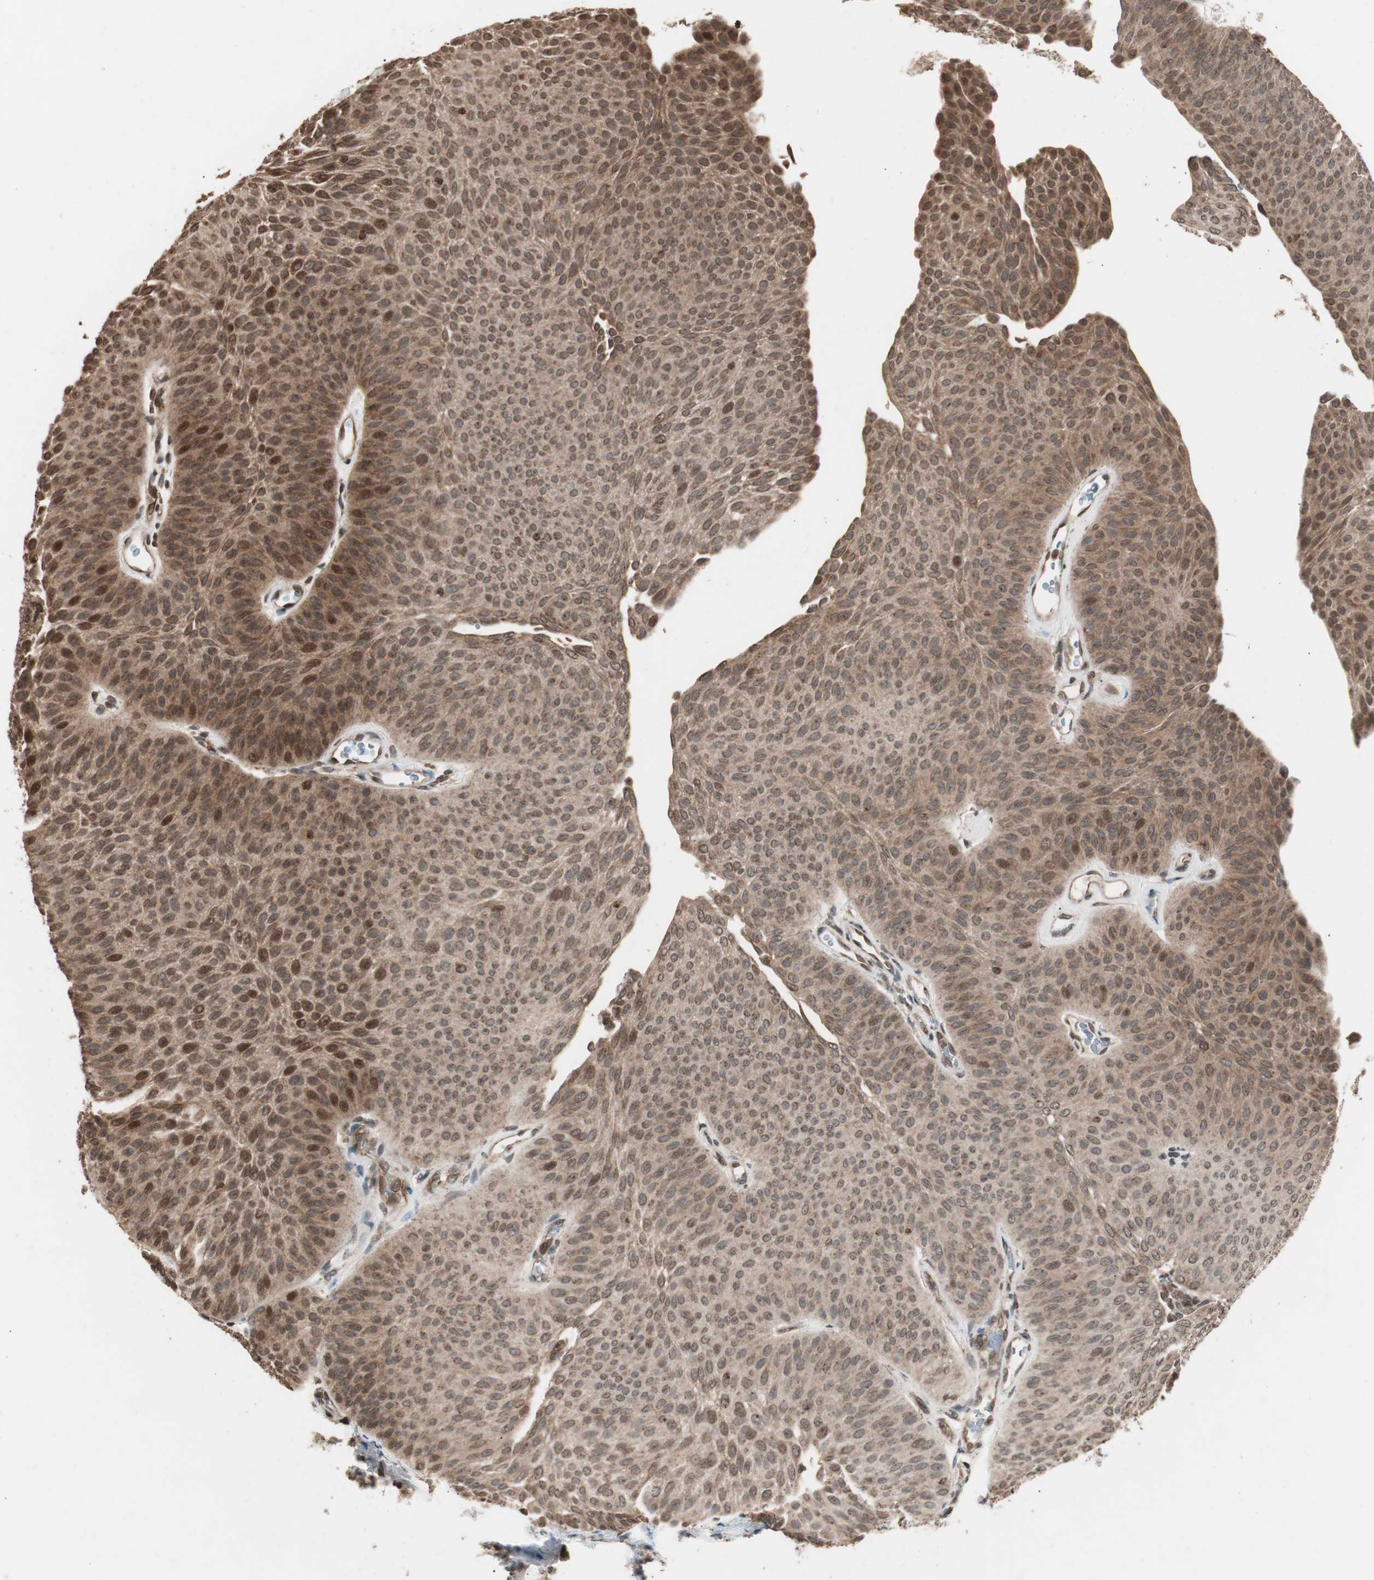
{"staining": {"intensity": "strong", "quantity": ">75%", "location": "cytoplasmic/membranous,nuclear"}, "tissue": "urothelial cancer", "cell_type": "Tumor cells", "image_type": "cancer", "snomed": [{"axis": "morphology", "description": "Urothelial carcinoma, Low grade"}, {"axis": "topography", "description": "Urinary bladder"}], "caption": "This photomicrograph displays IHC staining of human urothelial carcinoma (low-grade), with high strong cytoplasmic/membranous and nuclear expression in about >75% of tumor cells.", "gene": "ZFC3H1", "patient": {"sex": "female", "age": 60}}